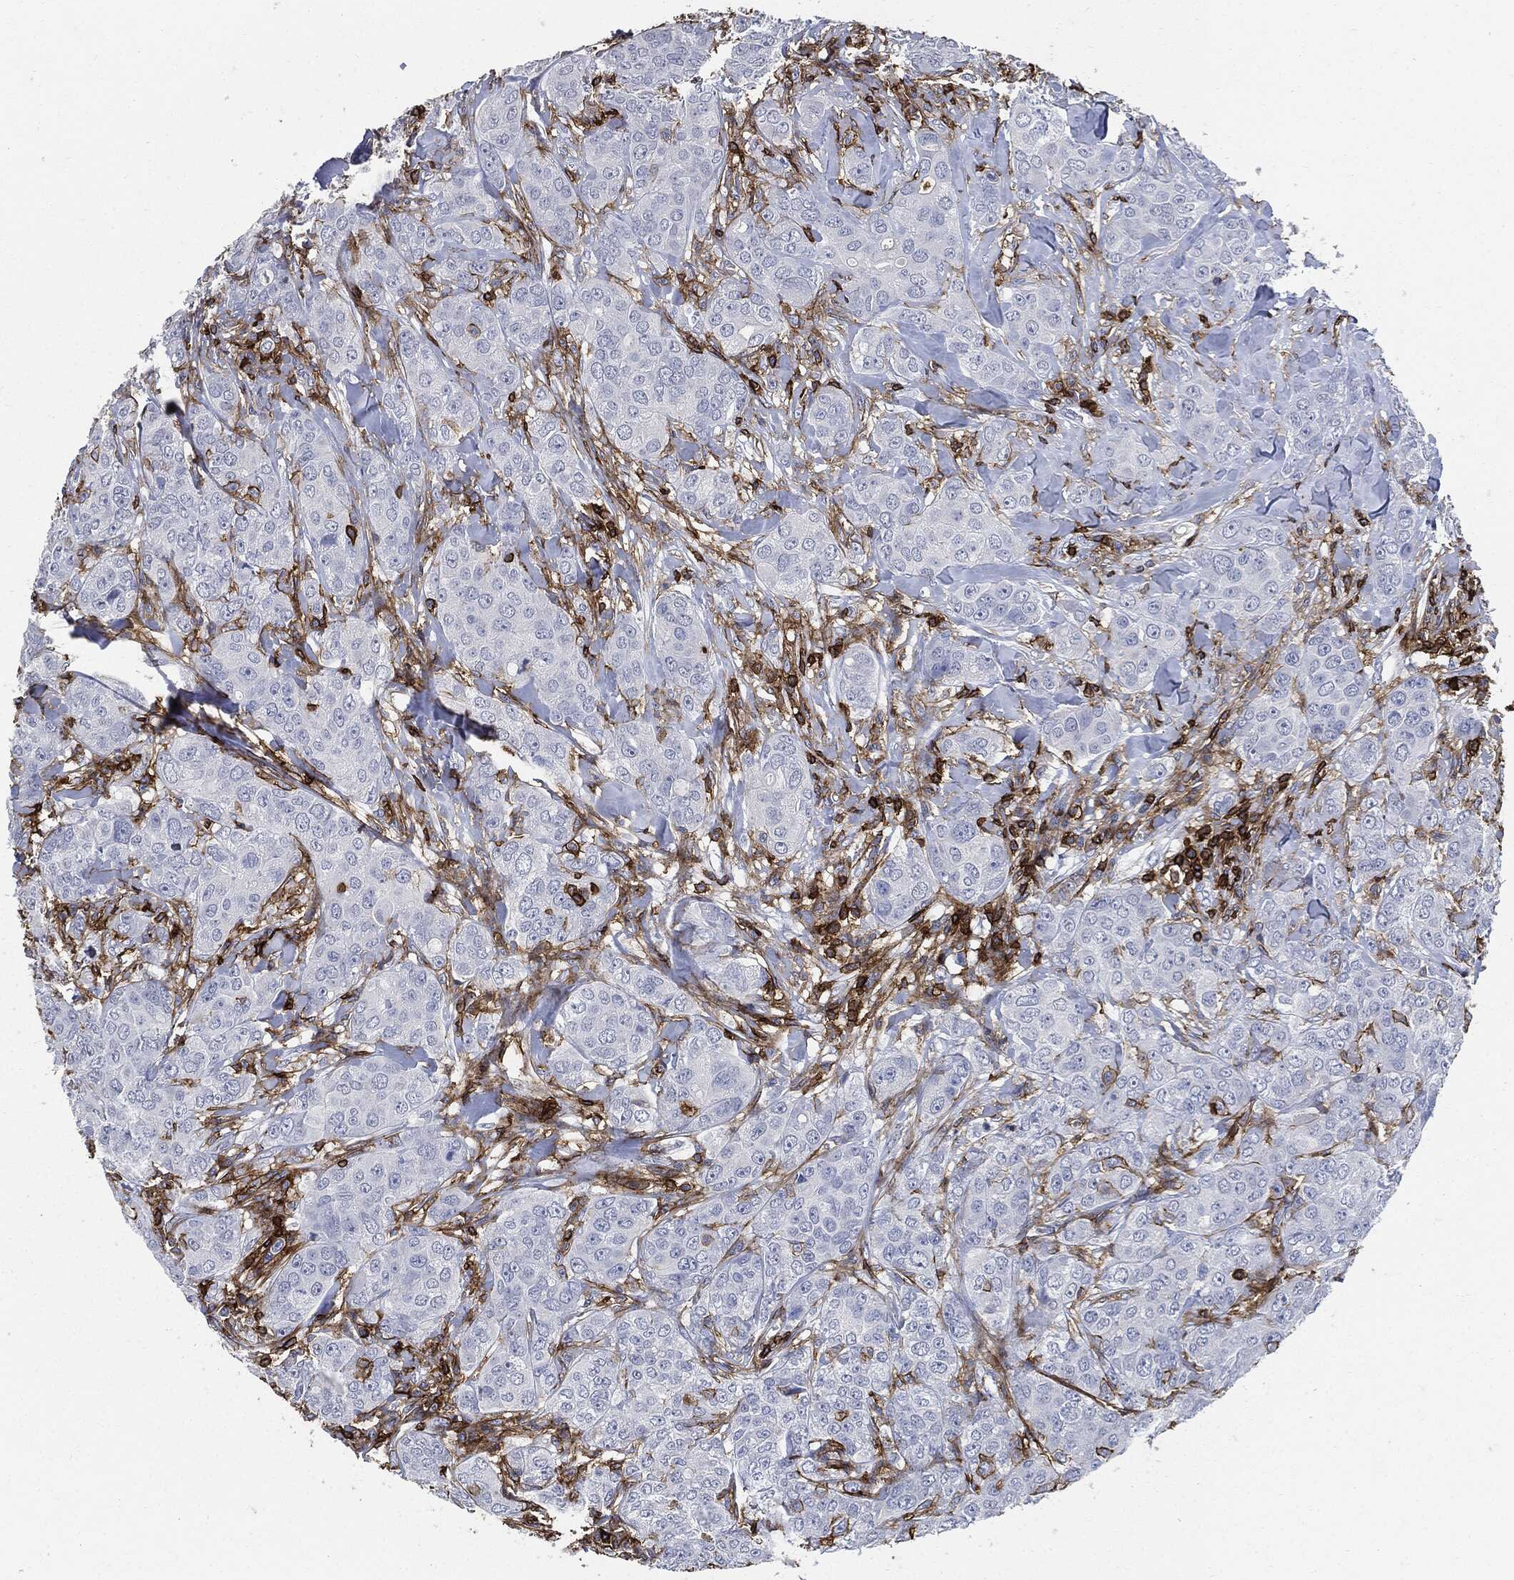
{"staining": {"intensity": "negative", "quantity": "none", "location": "none"}, "tissue": "breast cancer", "cell_type": "Tumor cells", "image_type": "cancer", "snomed": [{"axis": "morphology", "description": "Duct carcinoma"}, {"axis": "topography", "description": "Breast"}], "caption": "IHC photomicrograph of human breast infiltrating ductal carcinoma stained for a protein (brown), which reveals no staining in tumor cells. Nuclei are stained in blue.", "gene": "PTPRC", "patient": {"sex": "female", "age": 43}}